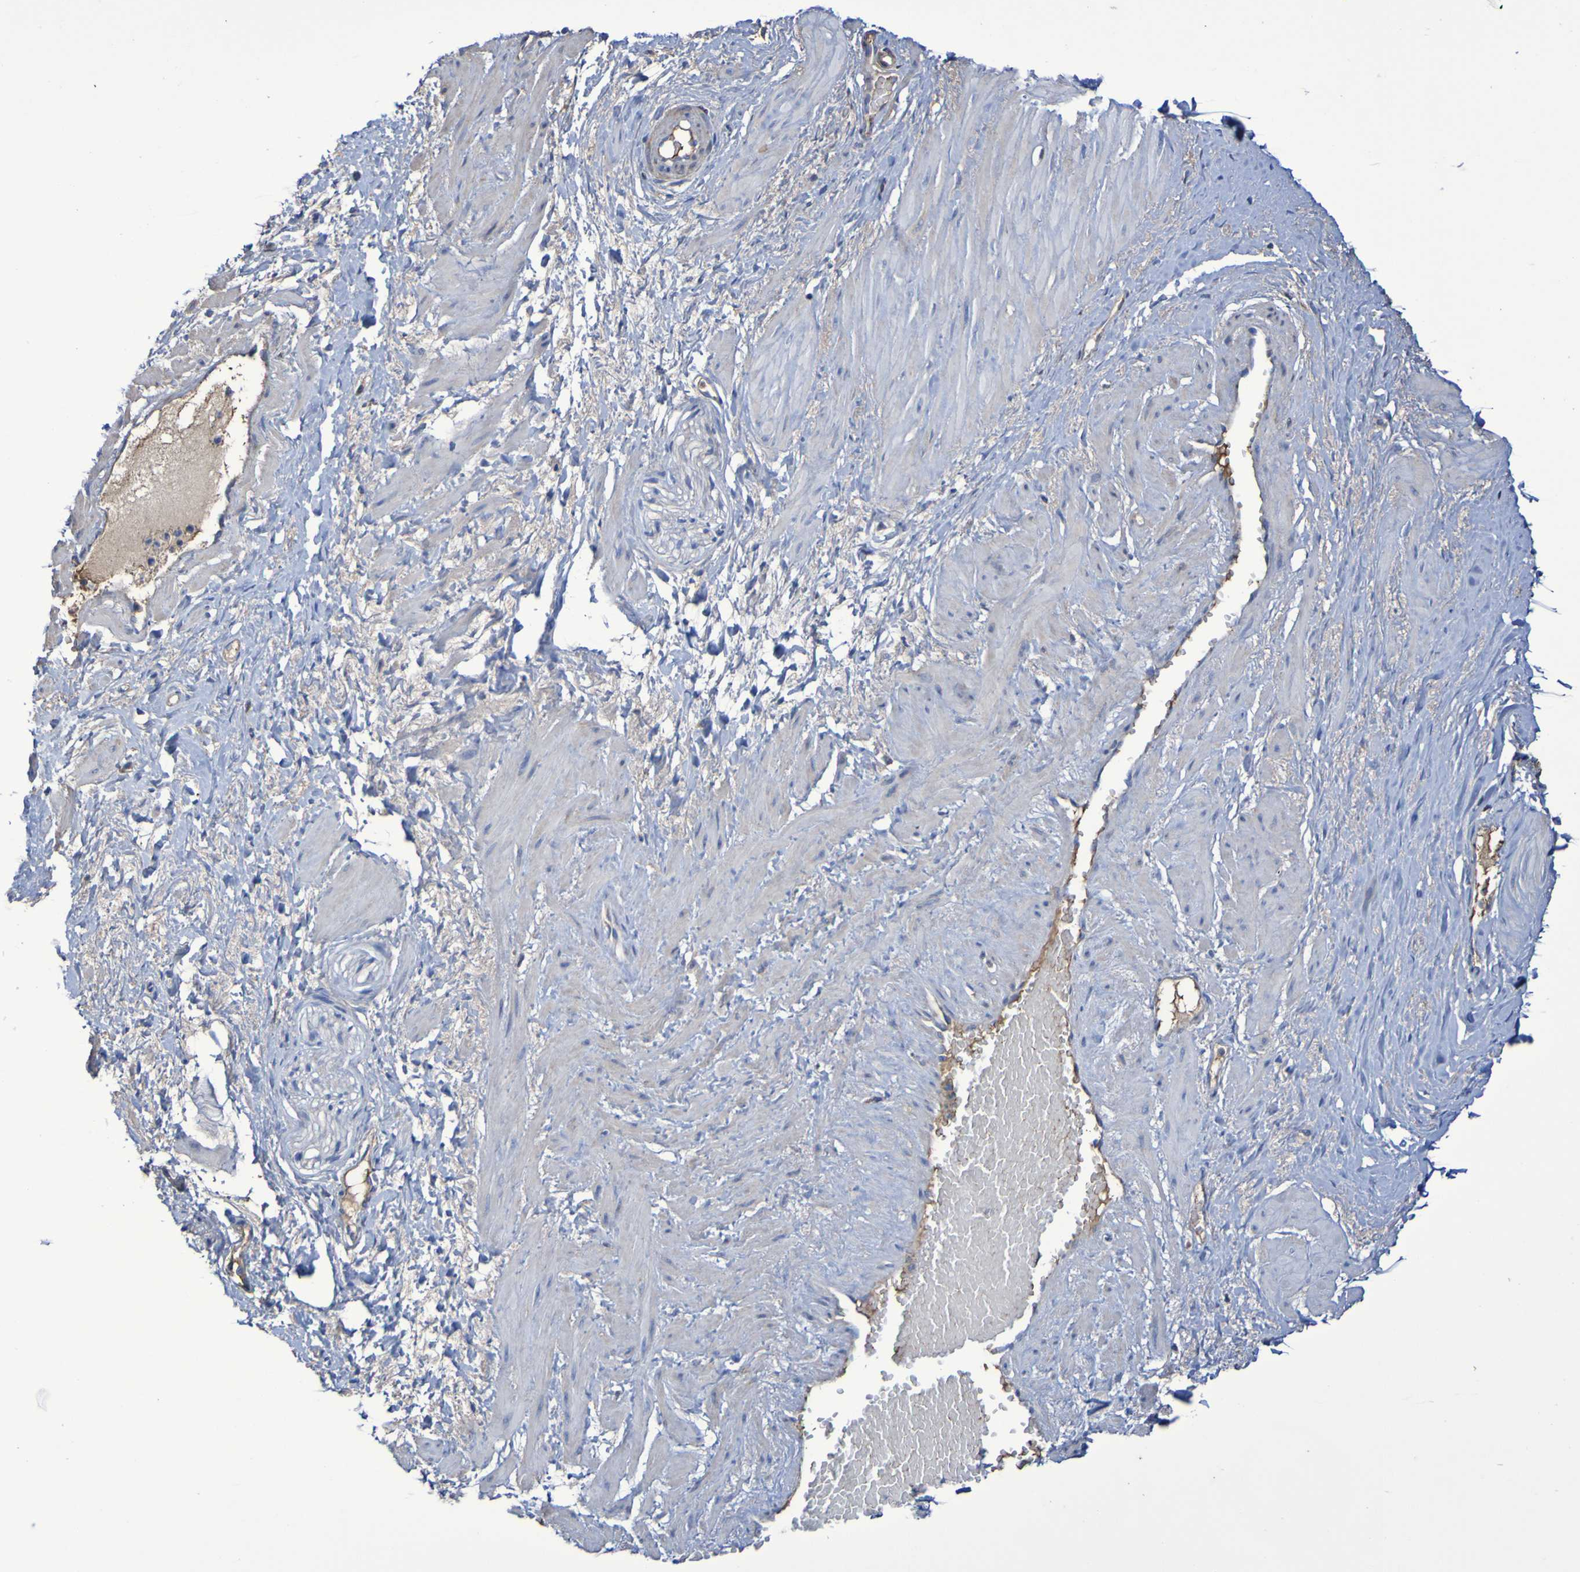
{"staining": {"intensity": "negative", "quantity": "none", "location": "none"}, "tissue": "adipose tissue", "cell_type": "Adipocytes", "image_type": "normal", "snomed": [{"axis": "morphology", "description": "Normal tissue, NOS"}, {"axis": "topography", "description": "Soft tissue"}, {"axis": "topography", "description": "Vascular tissue"}], "caption": "The micrograph exhibits no staining of adipocytes in benign adipose tissue. (DAB (3,3'-diaminobenzidine) immunohistochemistry (IHC) with hematoxylin counter stain).", "gene": "CNTN2", "patient": {"sex": "female", "age": 35}}